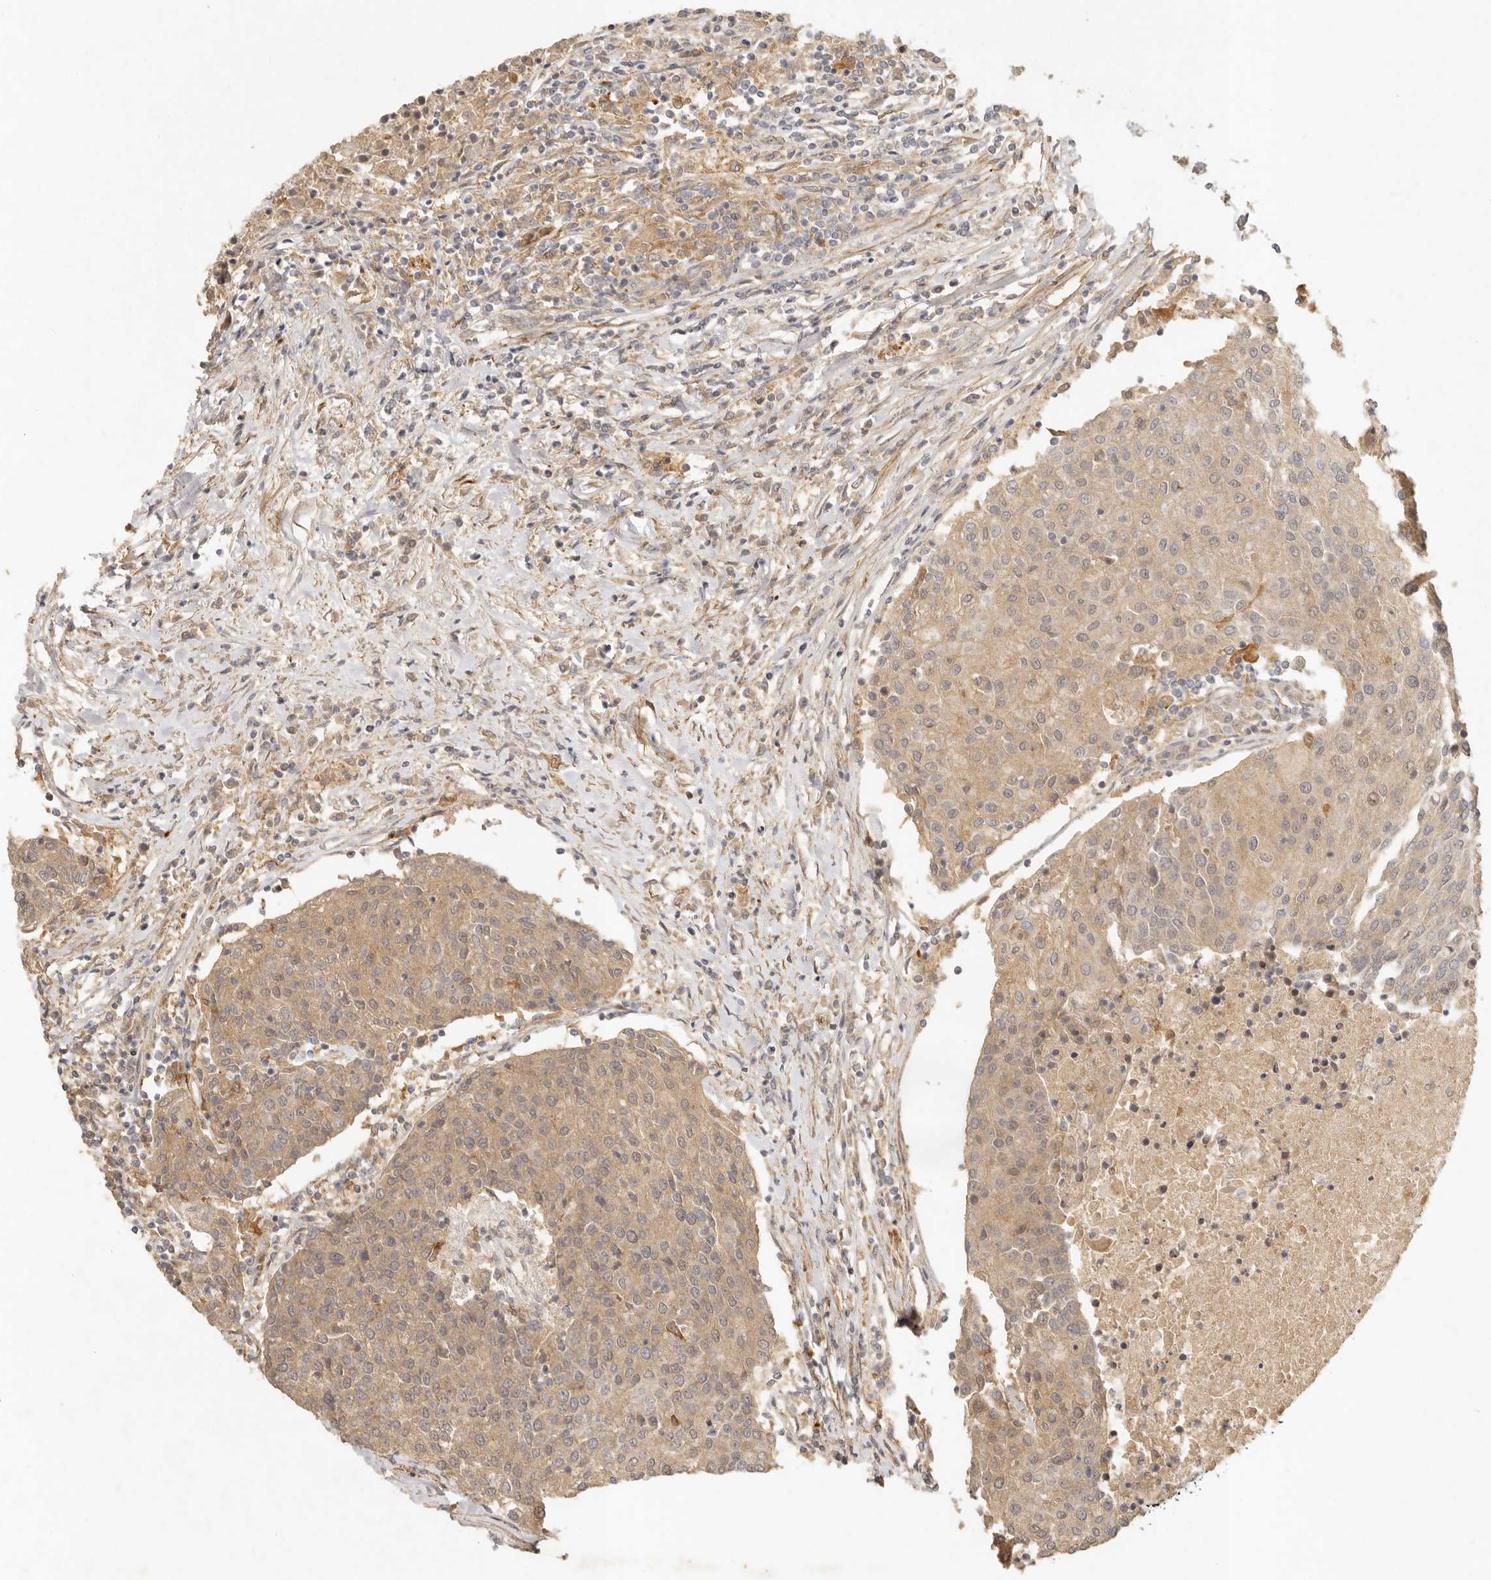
{"staining": {"intensity": "weak", "quantity": "25%-75%", "location": "cytoplasmic/membranous"}, "tissue": "urothelial cancer", "cell_type": "Tumor cells", "image_type": "cancer", "snomed": [{"axis": "morphology", "description": "Urothelial carcinoma, High grade"}, {"axis": "topography", "description": "Urinary bladder"}], "caption": "Immunohistochemistry (IHC) staining of urothelial cancer, which demonstrates low levels of weak cytoplasmic/membranous positivity in approximately 25%-75% of tumor cells indicating weak cytoplasmic/membranous protein positivity. The staining was performed using DAB (brown) for protein detection and nuclei were counterstained in hematoxylin (blue).", "gene": "VIPR1", "patient": {"sex": "female", "age": 85}}